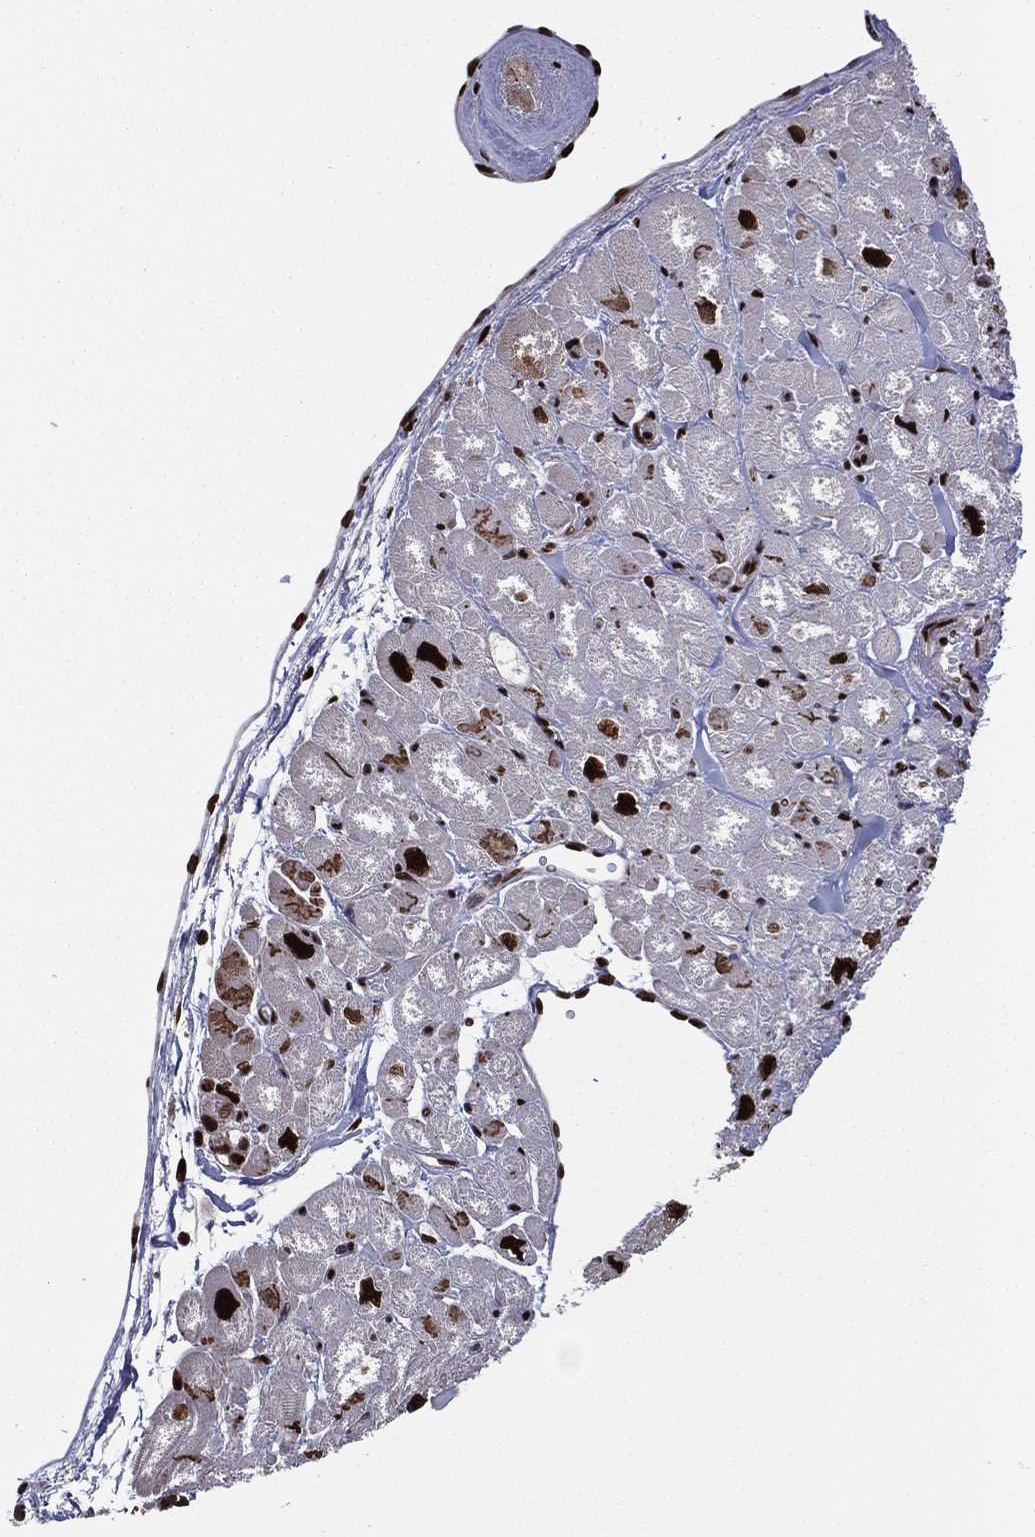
{"staining": {"intensity": "strong", "quantity": "25%-75%", "location": "cytoplasmic/membranous,nuclear"}, "tissue": "heart muscle", "cell_type": "Cardiomyocytes", "image_type": "normal", "snomed": [{"axis": "morphology", "description": "Normal tissue, NOS"}, {"axis": "topography", "description": "Heart"}], "caption": "Heart muscle was stained to show a protein in brown. There is high levels of strong cytoplasmic/membranous,nuclear positivity in about 25%-75% of cardiomyocytes. Ihc stains the protein in brown and the nuclei are stained blue.", "gene": "TP53BP1", "patient": {"sex": "male", "age": 55}}